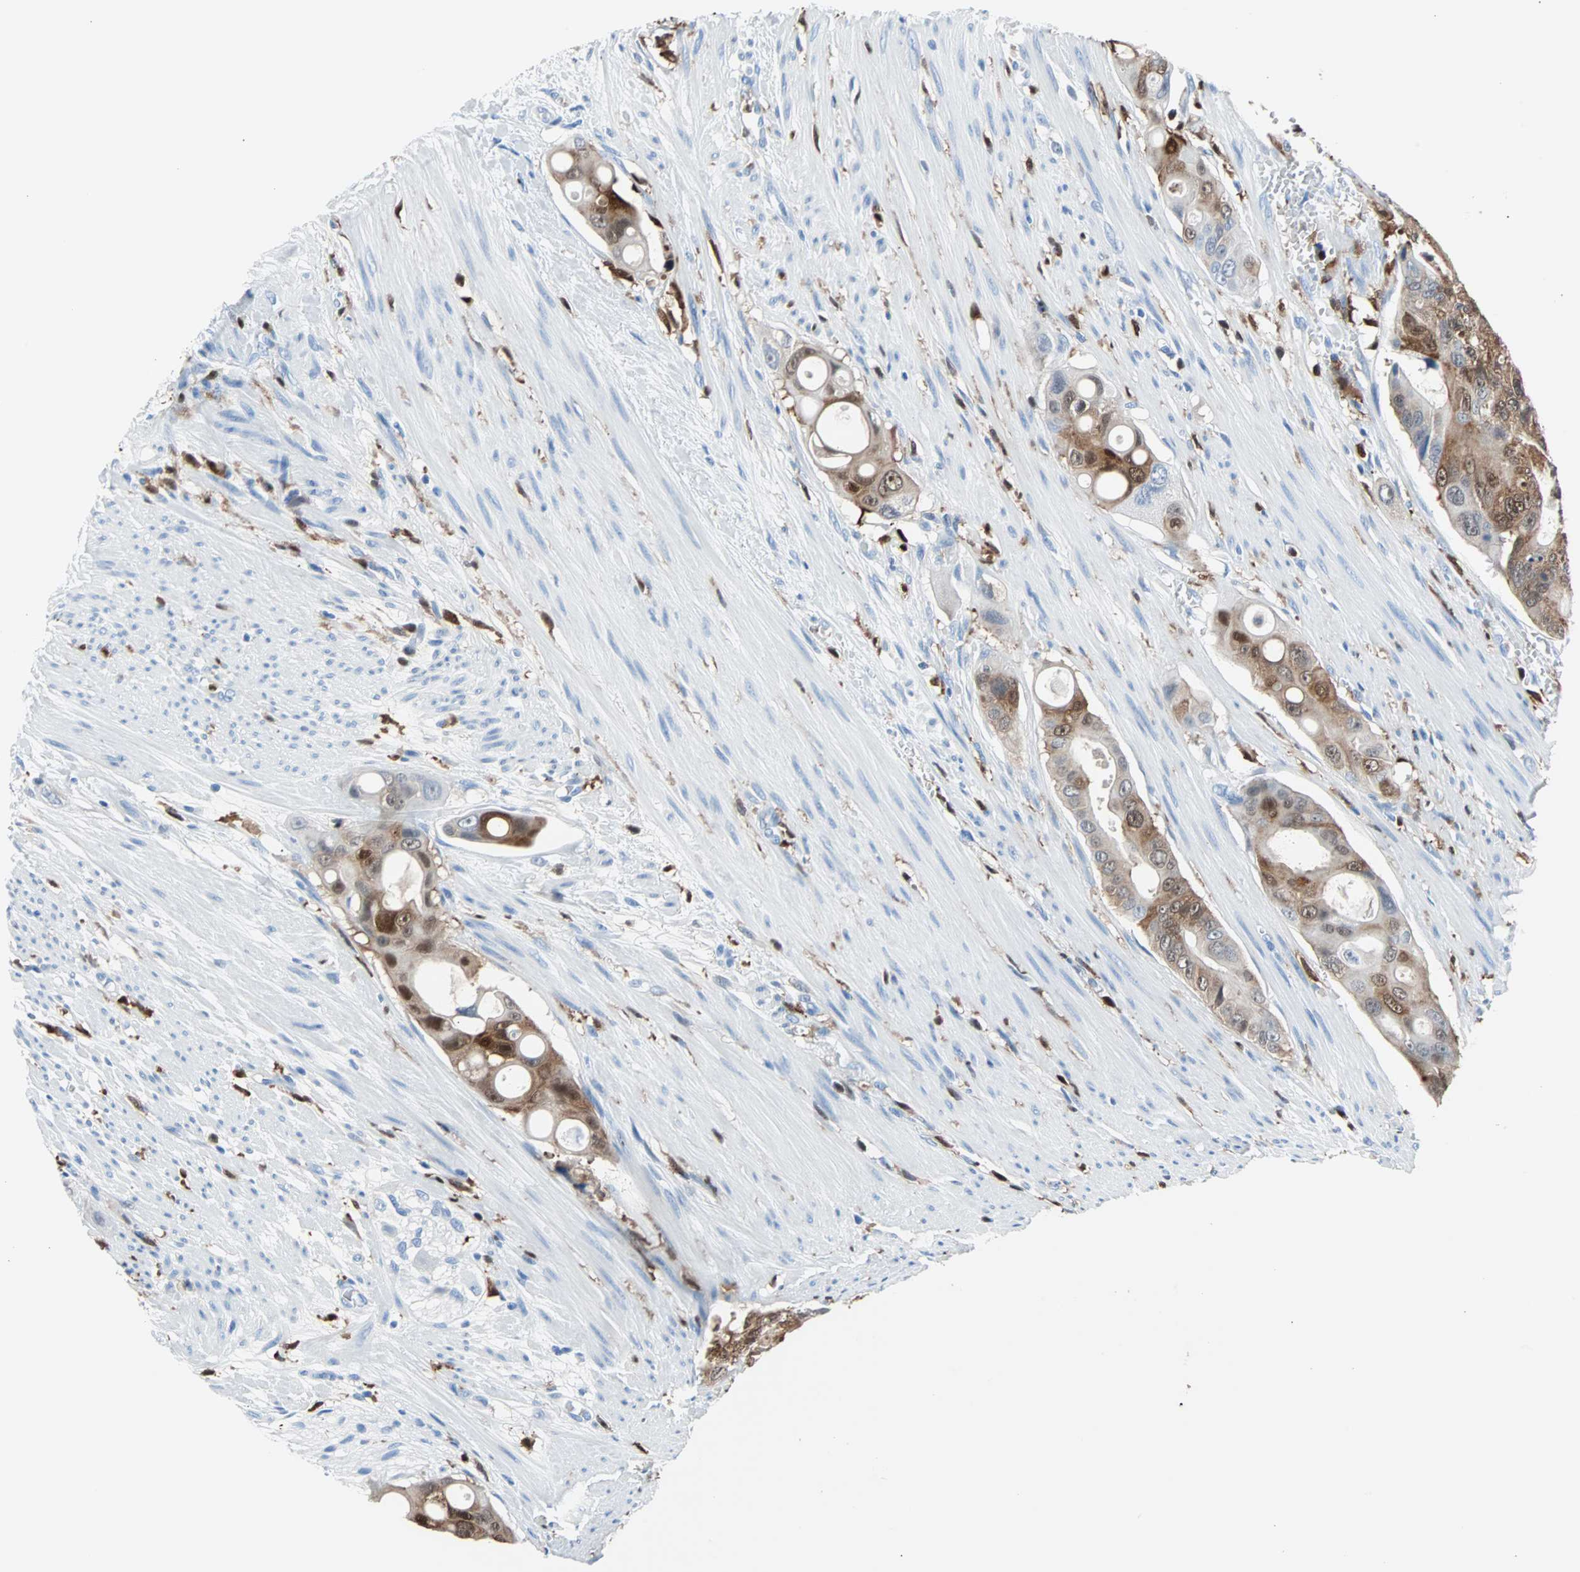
{"staining": {"intensity": "strong", "quantity": ">75%", "location": "cytoplasmic/membranous"}, "tissue": "colorectal cancer", "cell_type": "Tumor cells", "image_type": "cancer", "snomed": [{"axis": "morphology", "description": "Adenocarcinoma, NOS"}, {"axis": "topography", "description": "Colon"}], "caption": "IHC of colorectal adenocarcinoma reveals high levels of strong cytoplasmic/membranous expression in about >75% of tumor cells.", "gene": "SYK", "patient": {"sex": "female", "age": 57}}